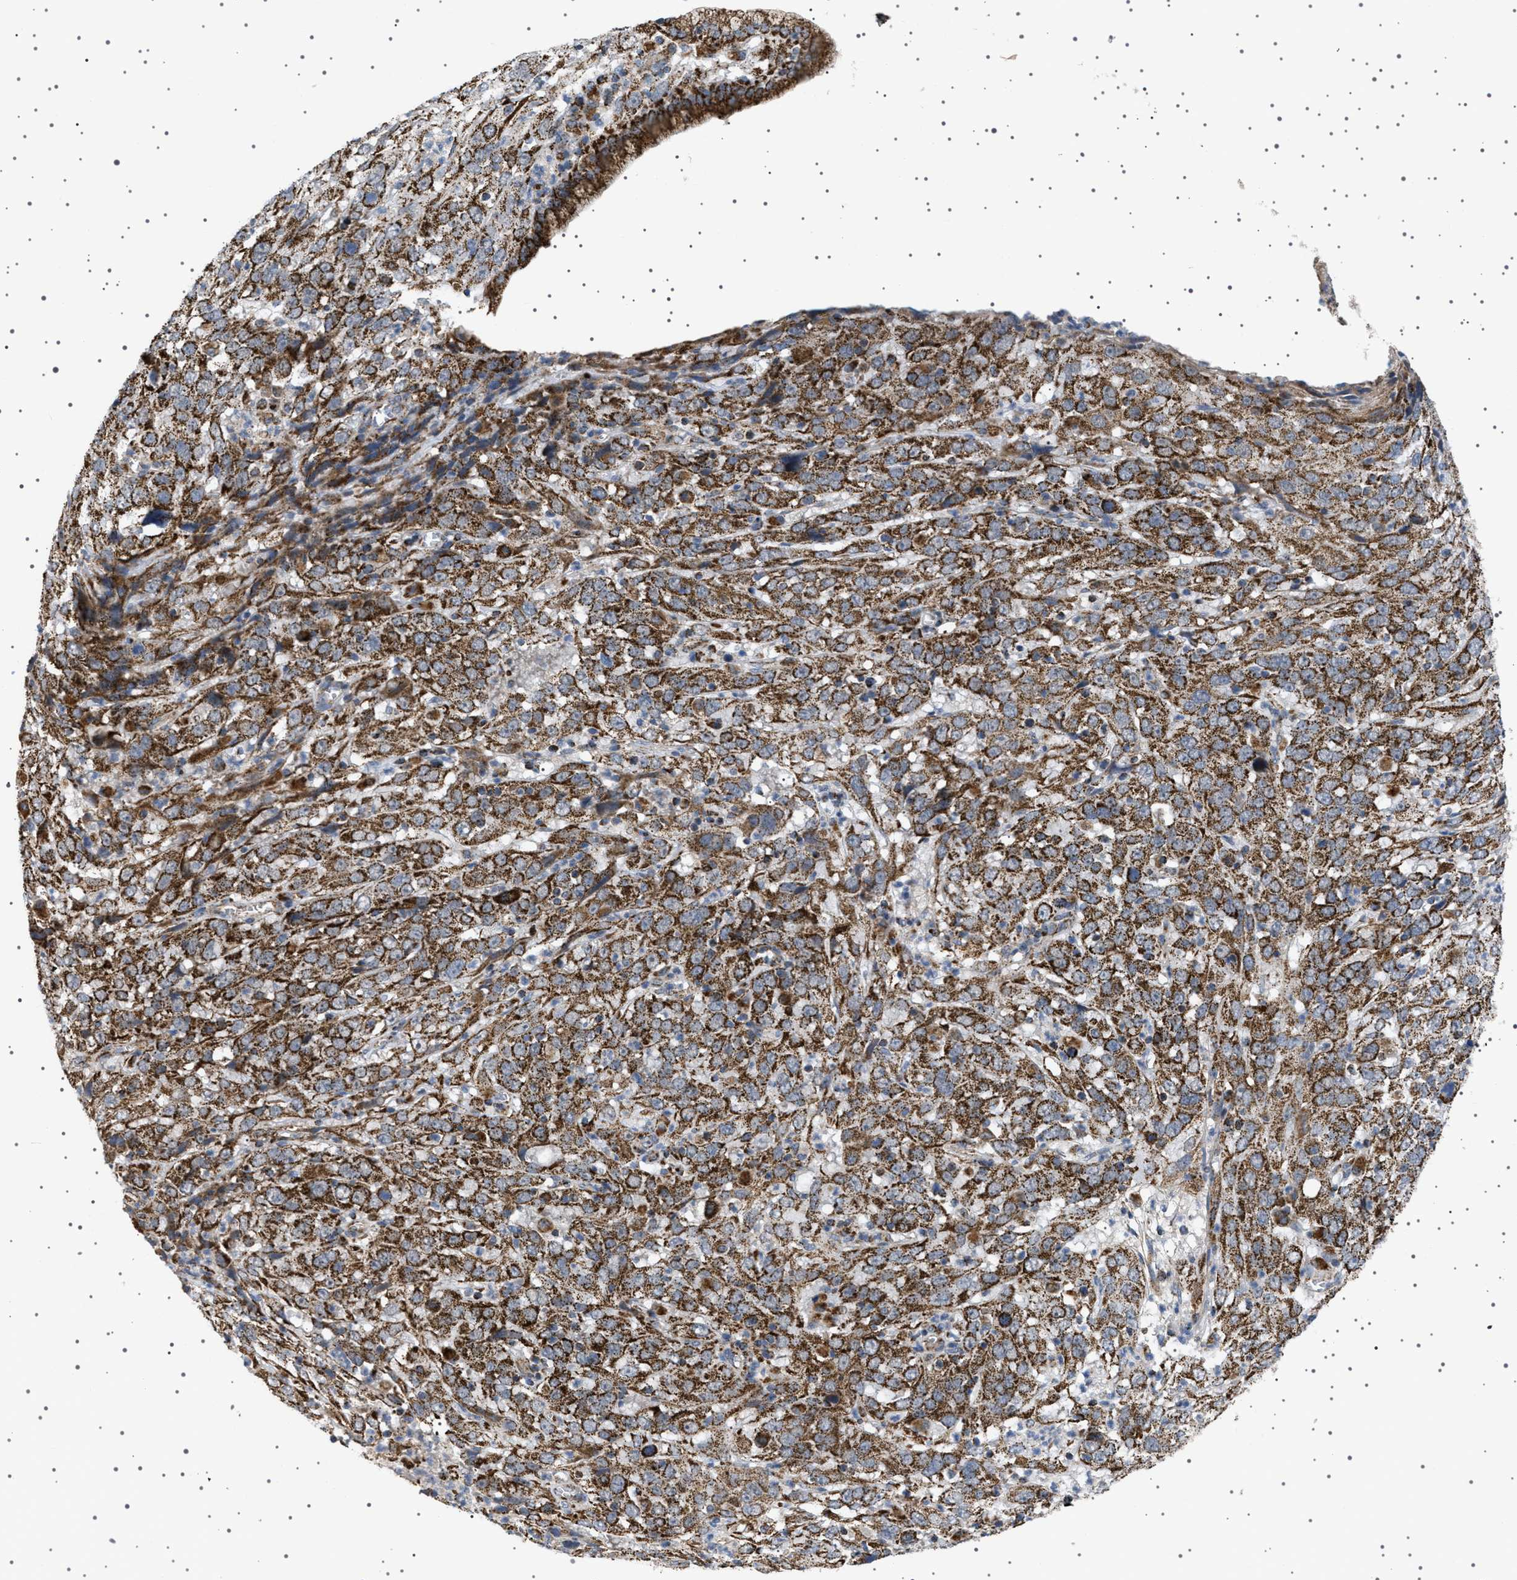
{"staining": {"intensity": "strong", "quantity": ">75%", "location": "cytoplasmic/membranous"}, "tissue": "cervical cancer", "cell_type": "Tumor cells", "image_type": "cancer", "snomed": [{"axis": "morphology", "description": "Squamous cell carcinoma, NOS"}, {"axis": "topography", "description": "Cervix"}], "caption": "DAB immunohistochemical staining of cervical cancer (squamous cell carcinoma) exhibits strong cytoplasmic/membranous protein staining in approximately >75% of tumor cells.", "gene": "UBXN8", "patient": {"sex": "female", "age": 32}}